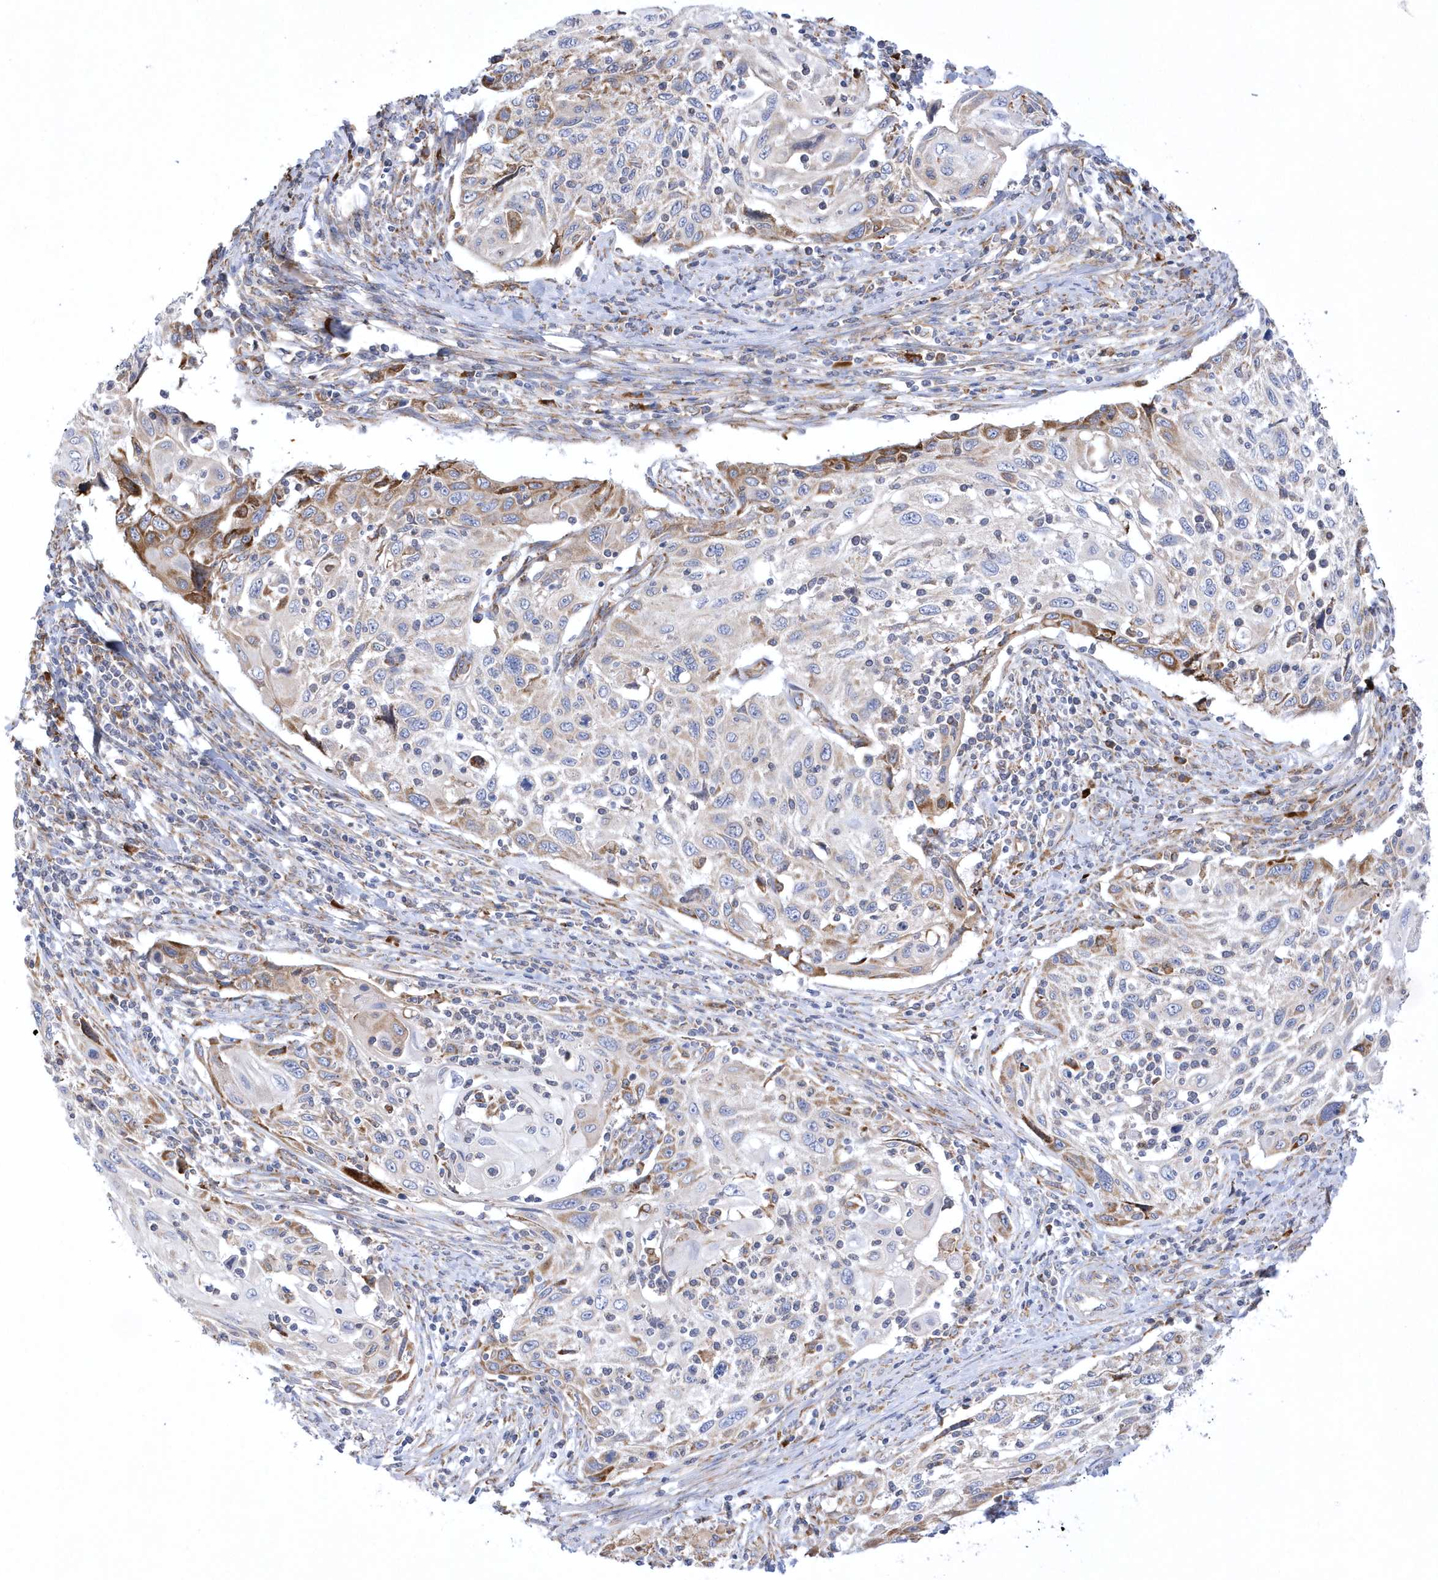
{"staining": {"intensity": "moderate", "quantity": "<25%", "location": "cytoplasmic/membranous"}, "tissue": "cervical cancer", "cell_type": "Tumor cells", "image_type": "cancer", "snomed": [{"axis": "morphology", "description": "Squamous cell carcinoma, NOS"}, {"axis": "topography", "description": "Cervix"}], "caption": "Protein positivity by IHC displays moderate cytoplasmic/membranous positivity in about <25% of tumor cells in squamous cell carcinoma (cervical).", "gene": "MED31", "patient": {"sex": "female", "age": 70}}